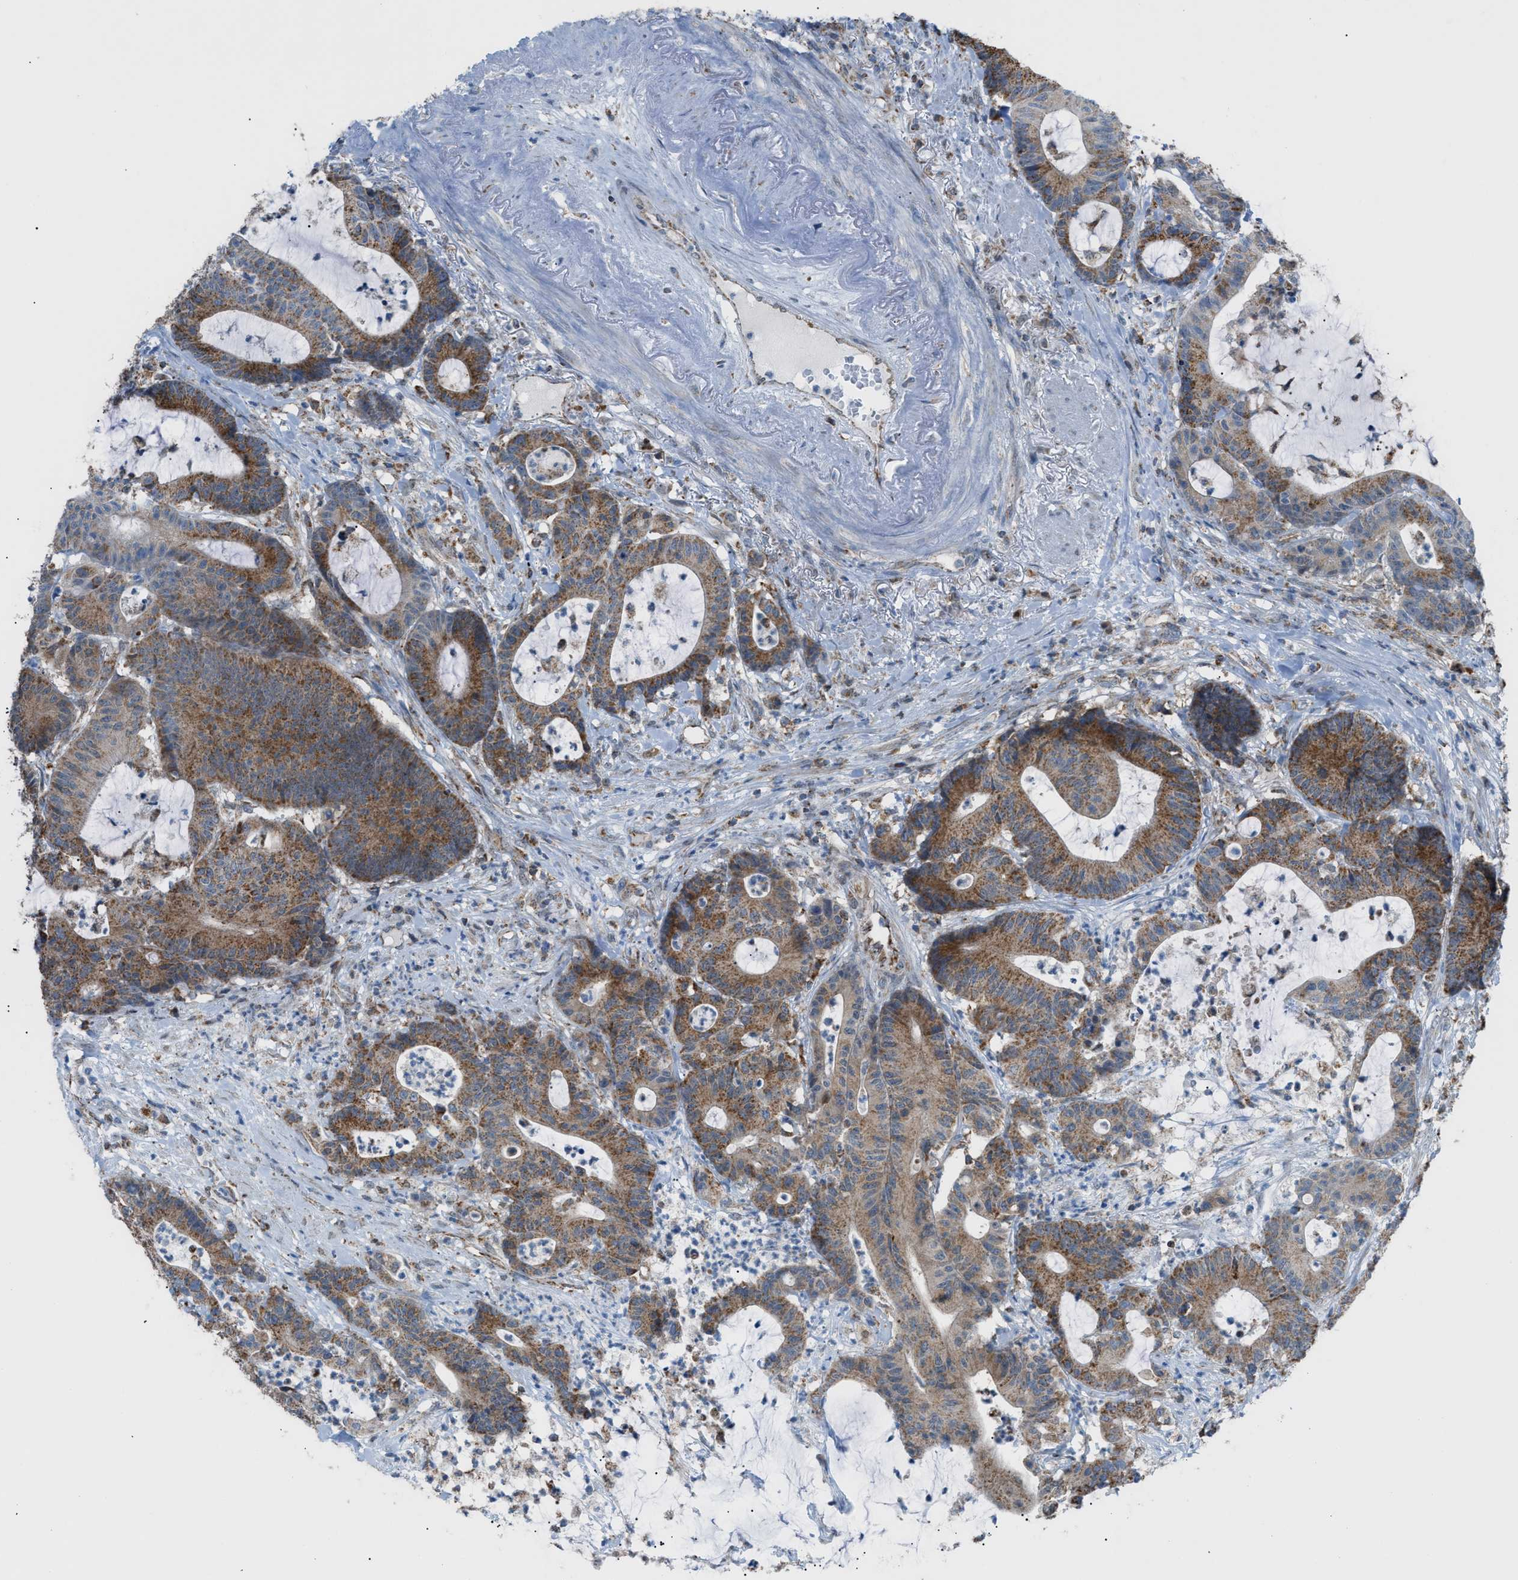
{"staining": {"intensity": "moderate", "quantity": ">75%", "location": "cytoplasmic/membranous"}, "tissue": "colorectal cancer", "cell_type": "Tumor cells", "image_type": "cancer", "snomed": [{"axis": "morphology", "description": "Adenocarcinoma, NOS"}, {"axis": "topography", "description": "Colon"}], "caption": "The histopathology image shows a brown stain indicating the presence of a protein in the cytoplasmic/membranous of tumor cells in colorectal adenocarcinoma.", "gene": "SRM", "patient": {"sex": "female", "age": 84}}